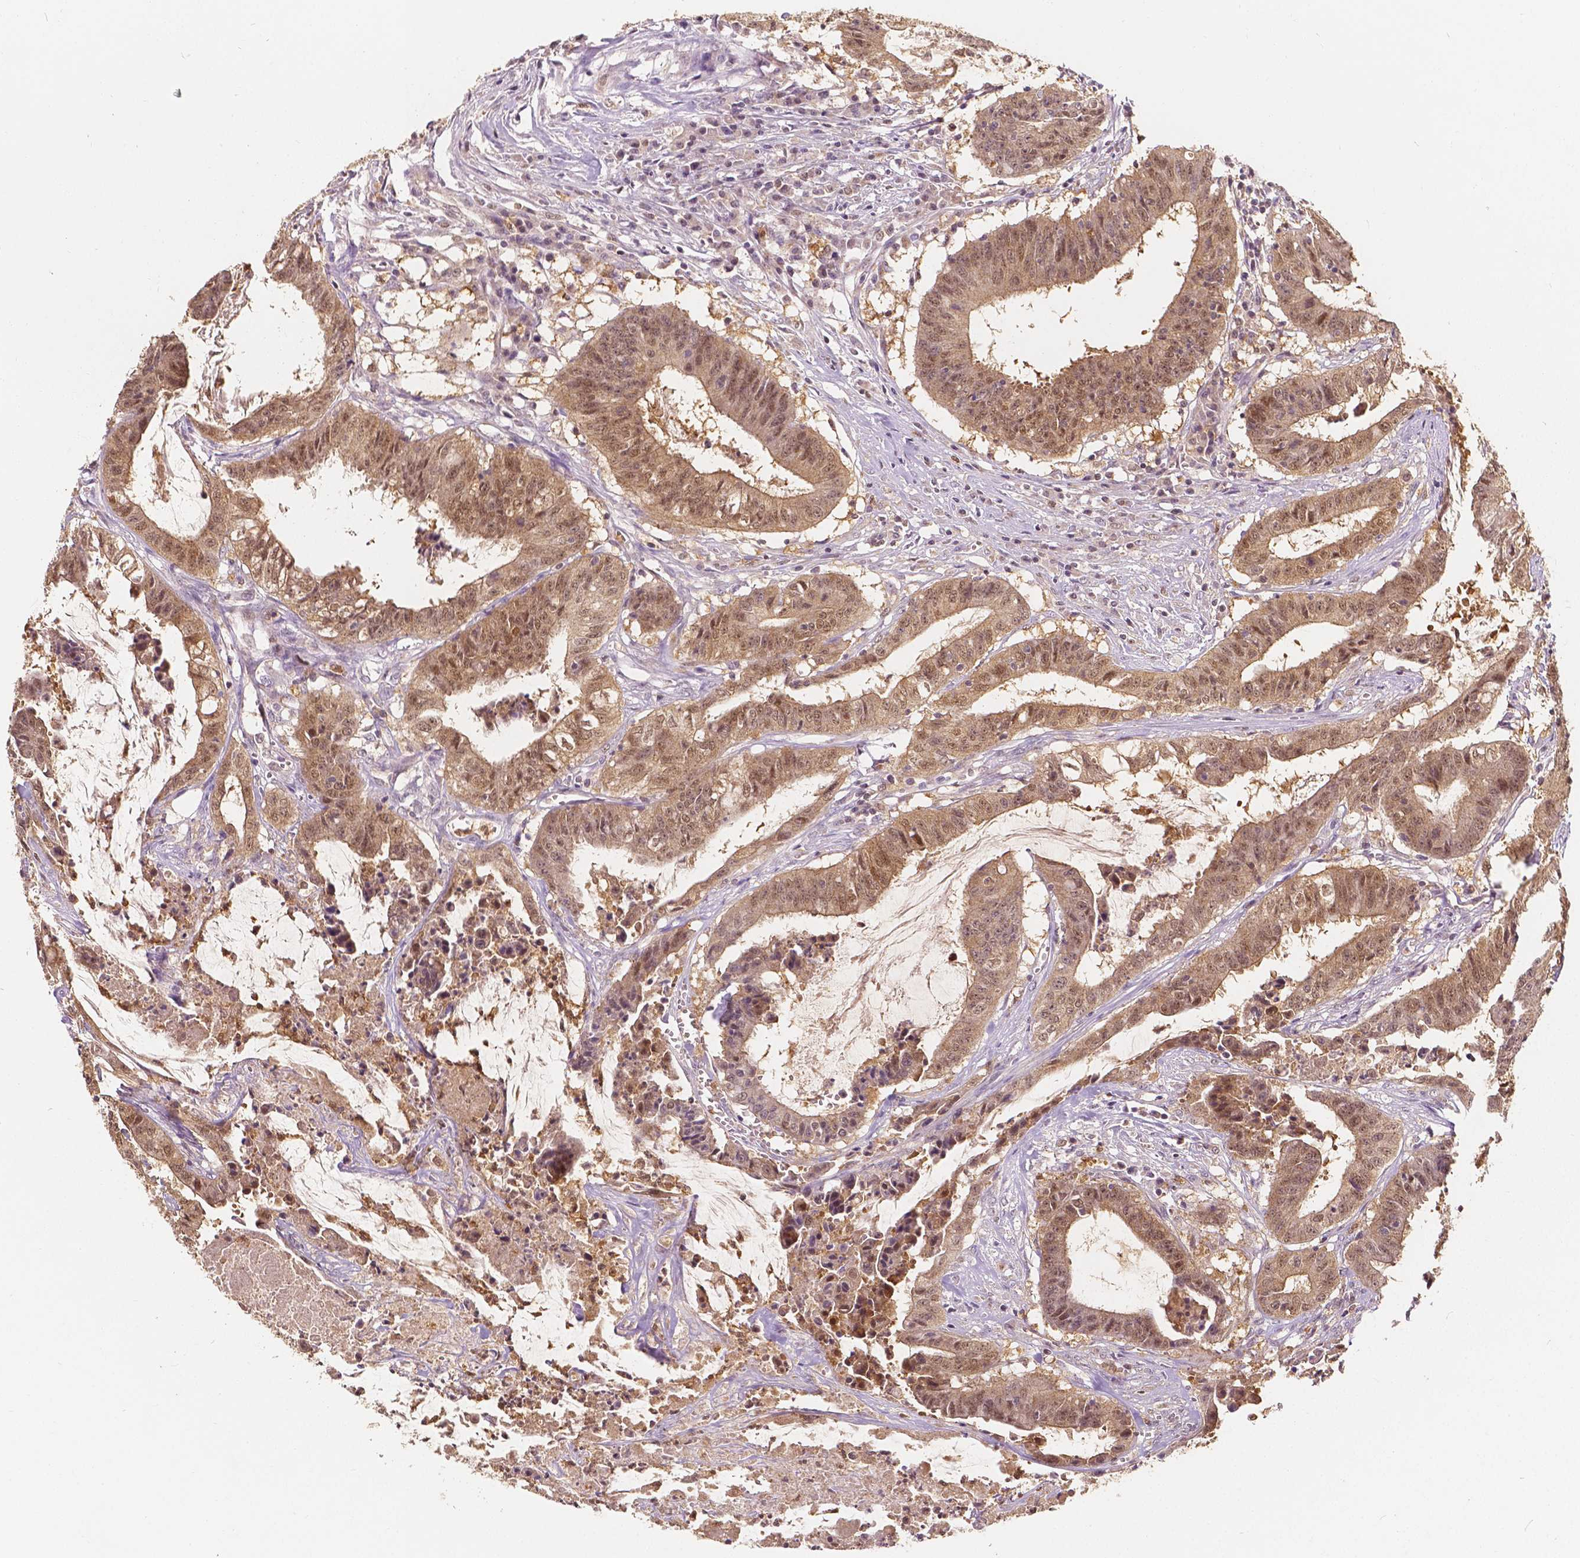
{"staining": {"intensity": "moderate", "quantity": ">75%", "location": "cytoplasmic/membranous,nuclear"}, "tissue": "colorectal cancer", "cell_type": "Tumor cells", "image_type": "cancer", "snomed": [{"axis": "morphology", "description": "Adenocarcinoma, NOS"}, {"axis": "topography", "description": "Colon"}], "caption": "The histopathology image reveals a brown stain indicating the presence of a protein in the cytoplasmic/membranous and nuclear of tumor cells in colorectal adenocarcinoma. The staining was performed using DAB (3,3'-diaminobenzidine), with brown indicating positive protein expression. Nuclei are stained blue with hematoxylin.", "gene": "NAPRT", "patient": {"sex": "male", "age": 33}}